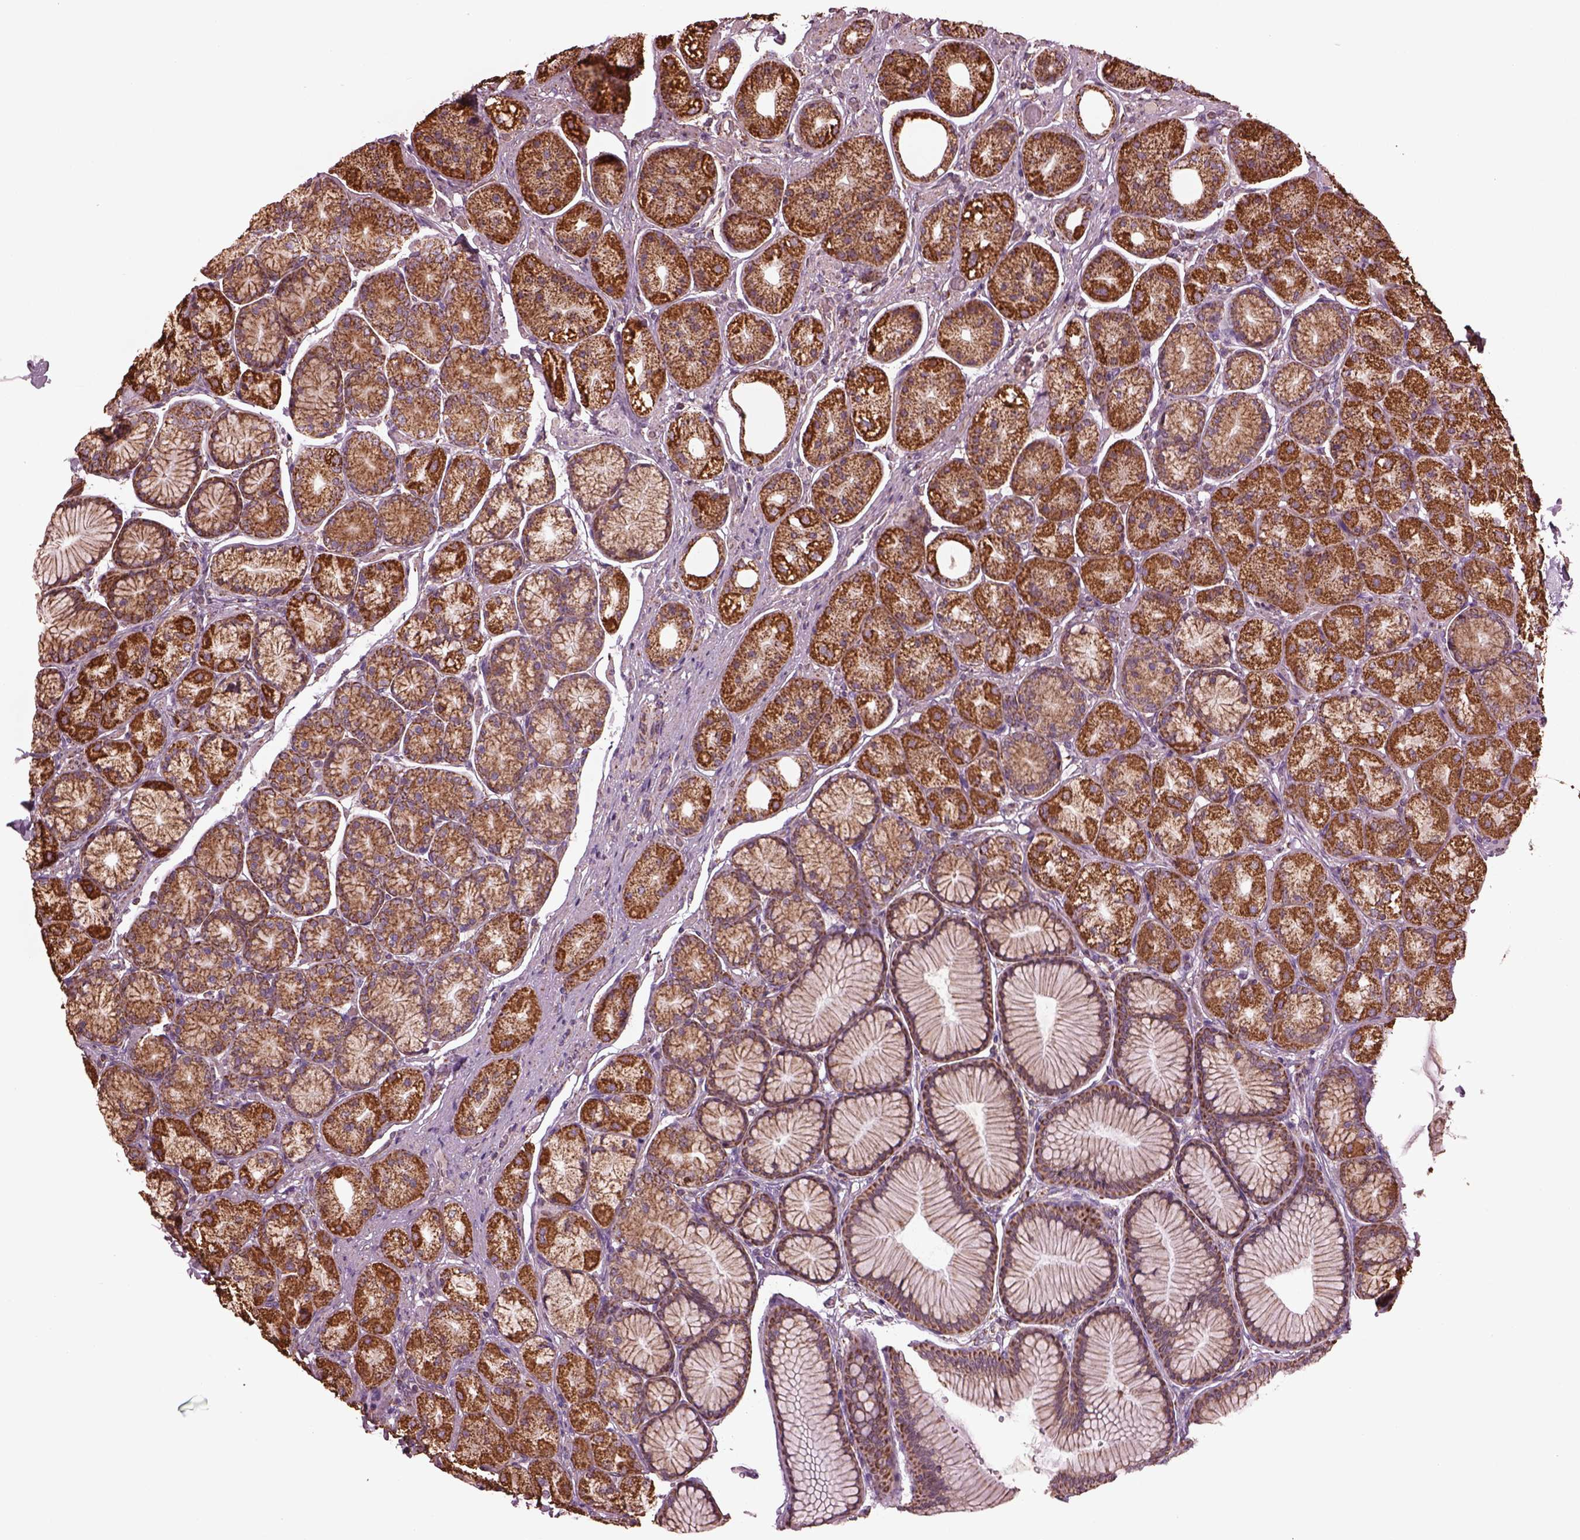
{"staining": {"intensity": "strong", "quantity": "25%-75%", "location": "cytoplasmic/membranous"}, "tissue": "stomach", "cell_type": "Glandular cells", "image_type": "normal", "snomed": [{"axis": "morphology", "description": "Normal tissue, NOS"}, {"axis": "morphology", "description": "Adenocarcinoma, NOS"}, {"axis": "morphology", "description": "Adenocarcinoma, High grade"}, {"axis": "topography", "description": "Stomach, upper"}, {"axis": "topography", "description": "Stomach"}], "caption": "Immunohistochemical staining of unremarkable stomach demonstrates high levels of strong cytoplasmic/membranous staining in approximately 25%-75% of glandular cells.", "gene": "TMEM254", "patient": {"sex": "female", "age": 65}}